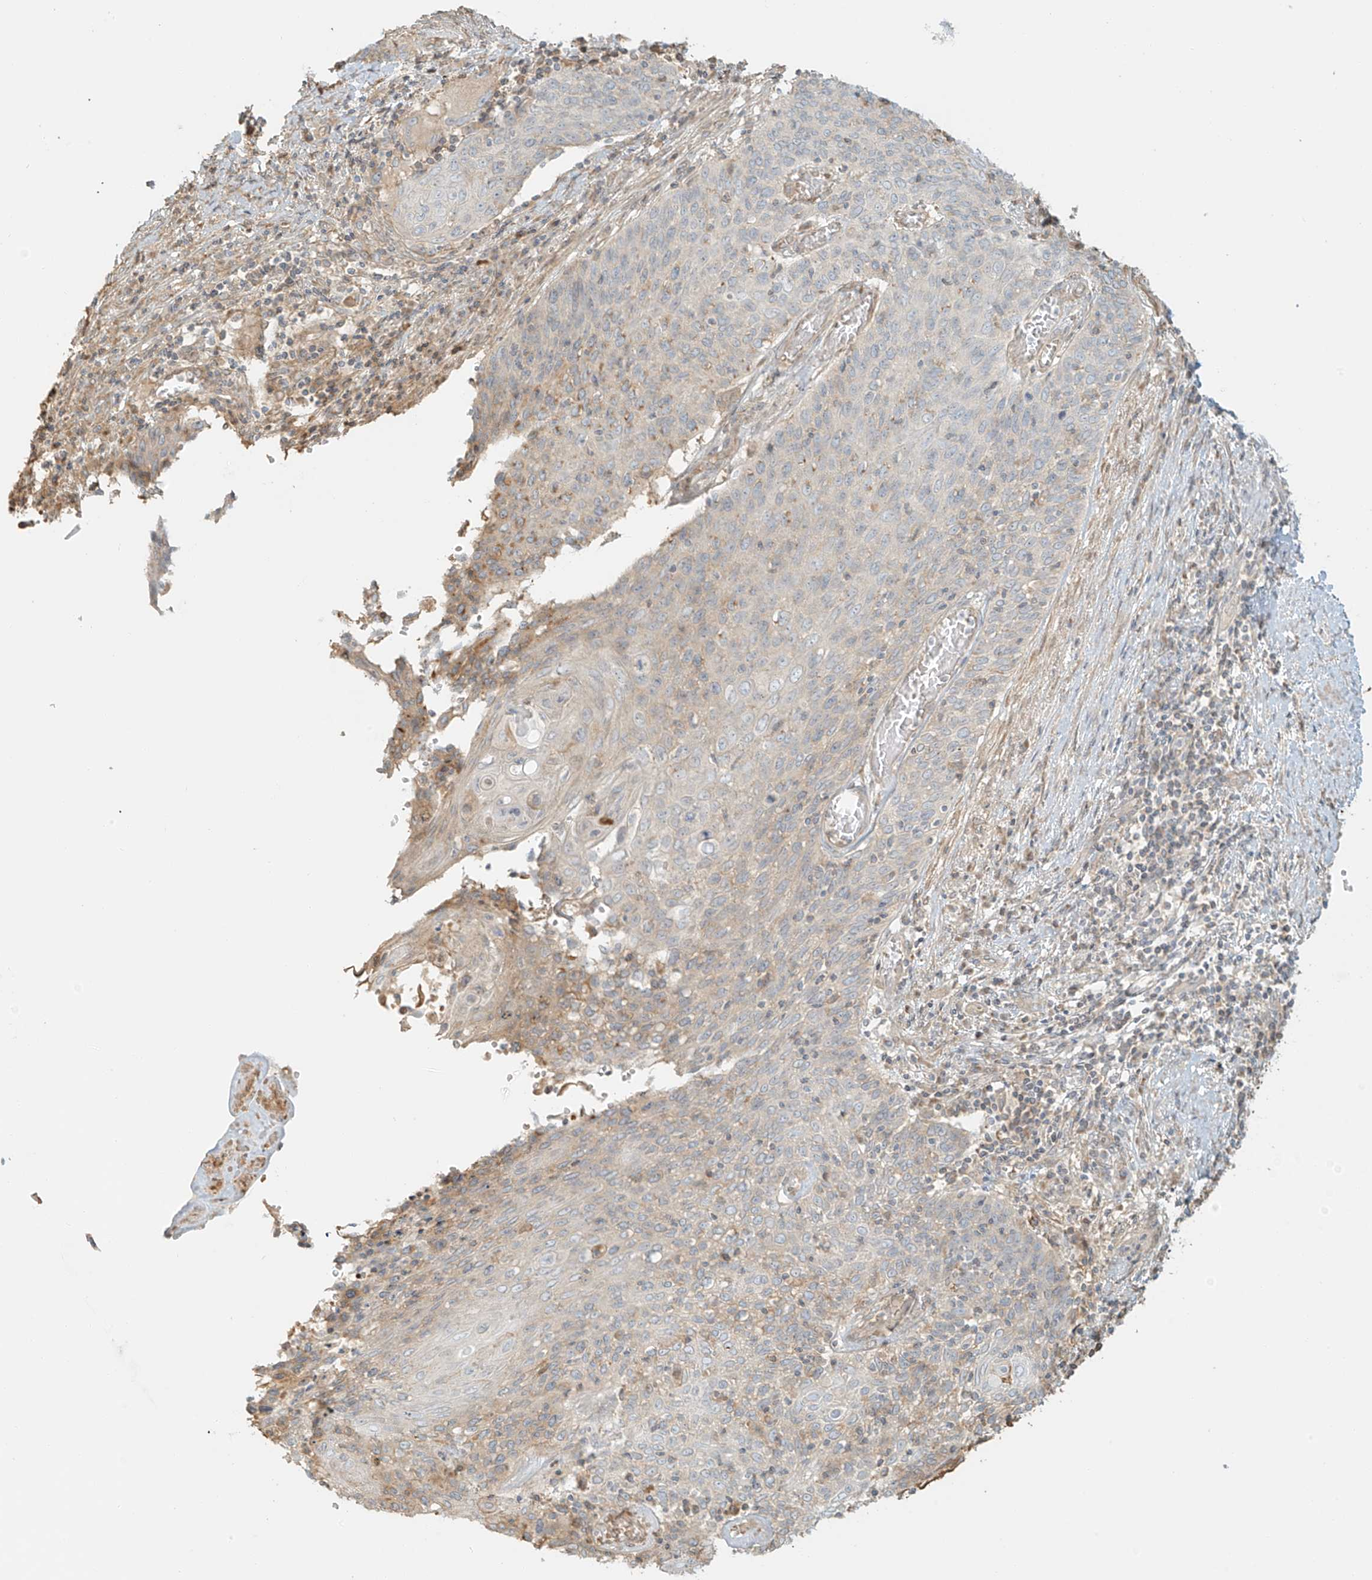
{"staining": {"intensity": "weak", "quantity": "<25%", "location": "cytoplasmic/membranous"}, "tissue": "cervical cancer", "cell_type": "Tumor cells", "image_type": "cancer", "snomed": [{"axis": "morphology", "description": "Squamous cell carcinoma, NOS"}, {"axis": "topography", "description": "Cervix"}], "caption": "Protein analysis of cervical cancer exhibits no significant positivity in tumor cells. (Immunohistochemistry, brightfield microscopy, high magnification).", "gene": "UPK1B", "patient": {"sex": "female", "age": 39}}